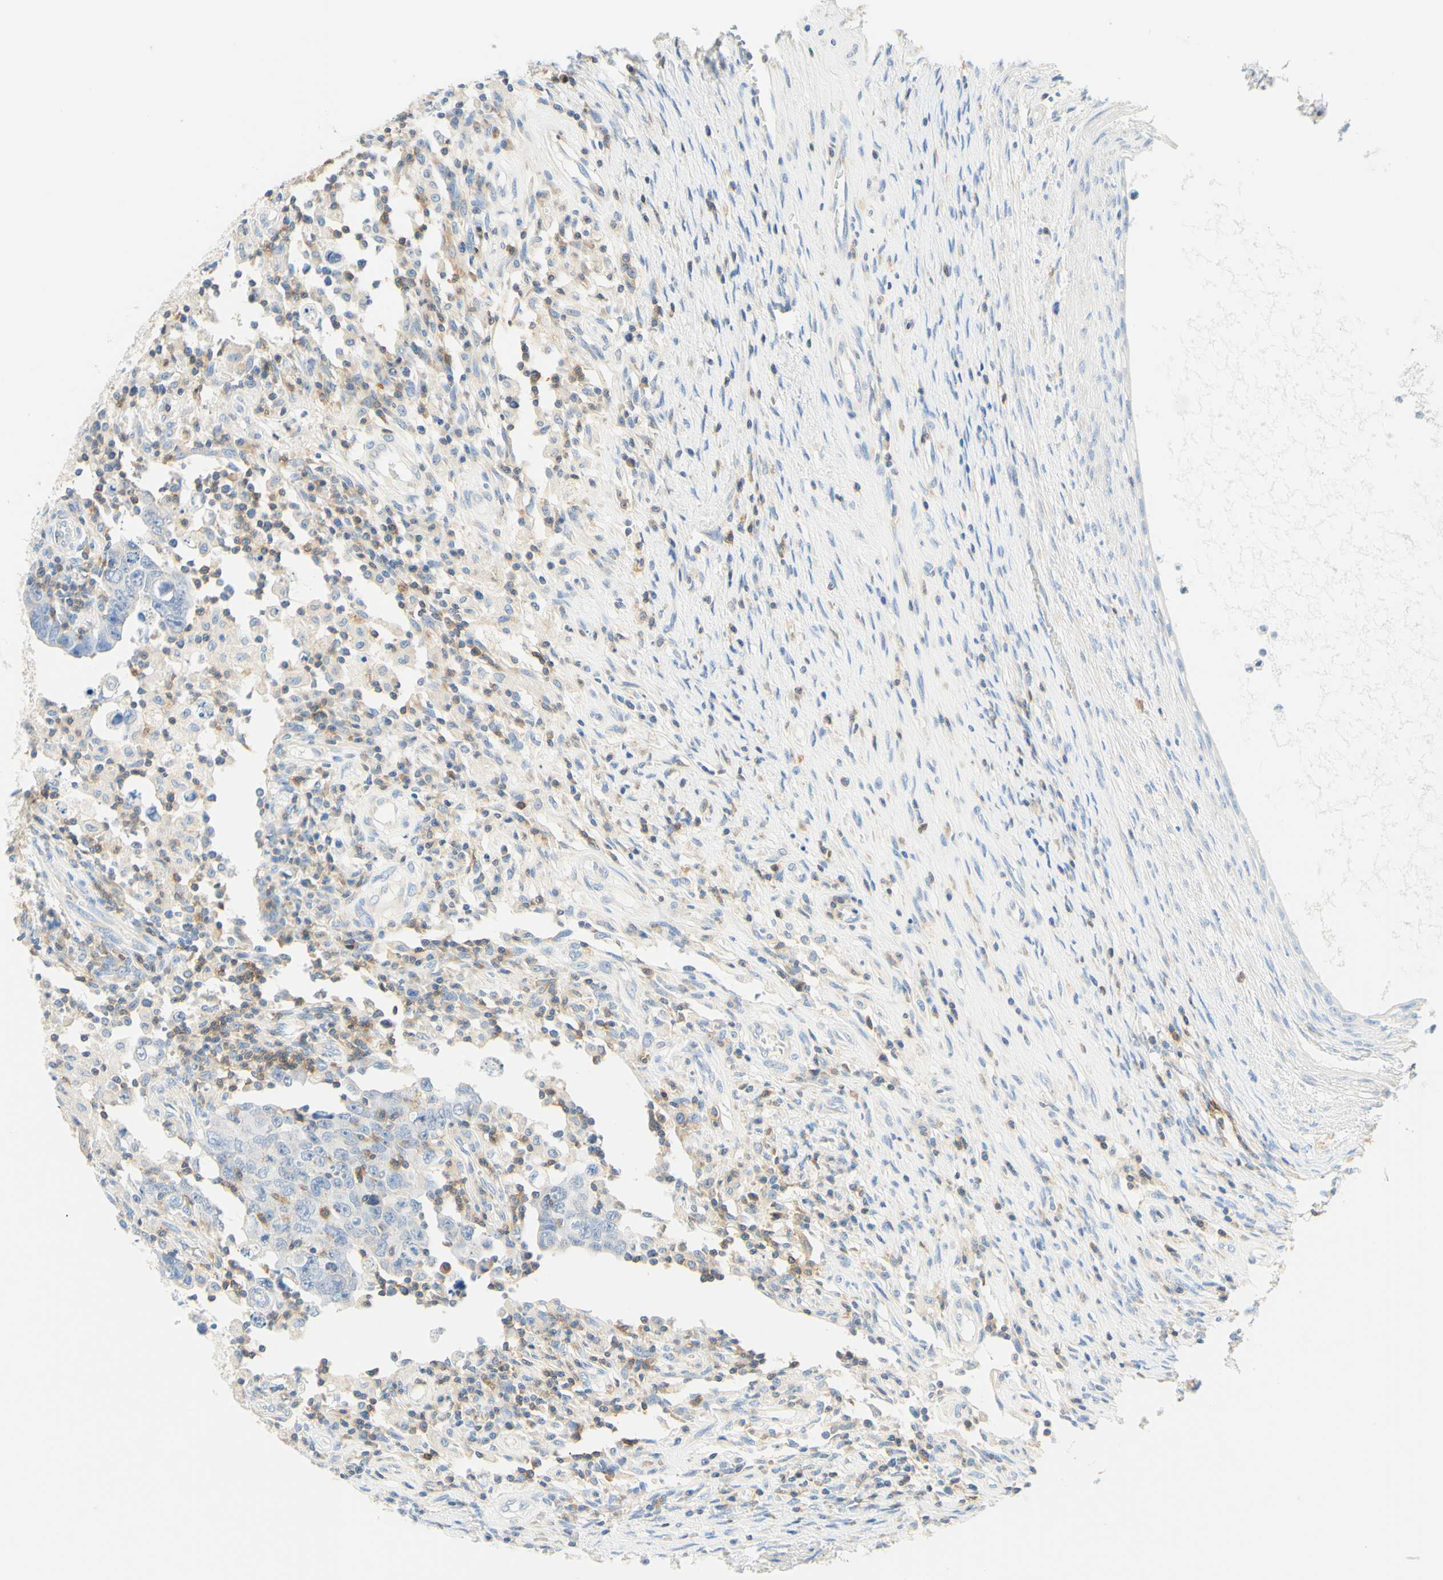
{"staining": {"intensity": "negative", "quantity": "none", "location": "none"}, "tissue": "testis cancer", "cell_type": "Tumor cells", "image_type": "cancer", "snomed": [{"axis": "morphology", "description": "Carcinoma, Embryonal, NOS"}, {"axis": "topography", "description": "Testis"}], "caption": "Tumor cells show no significant positivity in testis cancer (embryonal carcinoma). Brightfield microscopy of immunohistochemistry stained with DAB (3,3'-diaminobenzidine) (brown) and hematoxylin (blue), captured at high magnification.", "gene": "LAT", "patient": {"sex": "male", "age": 26}}